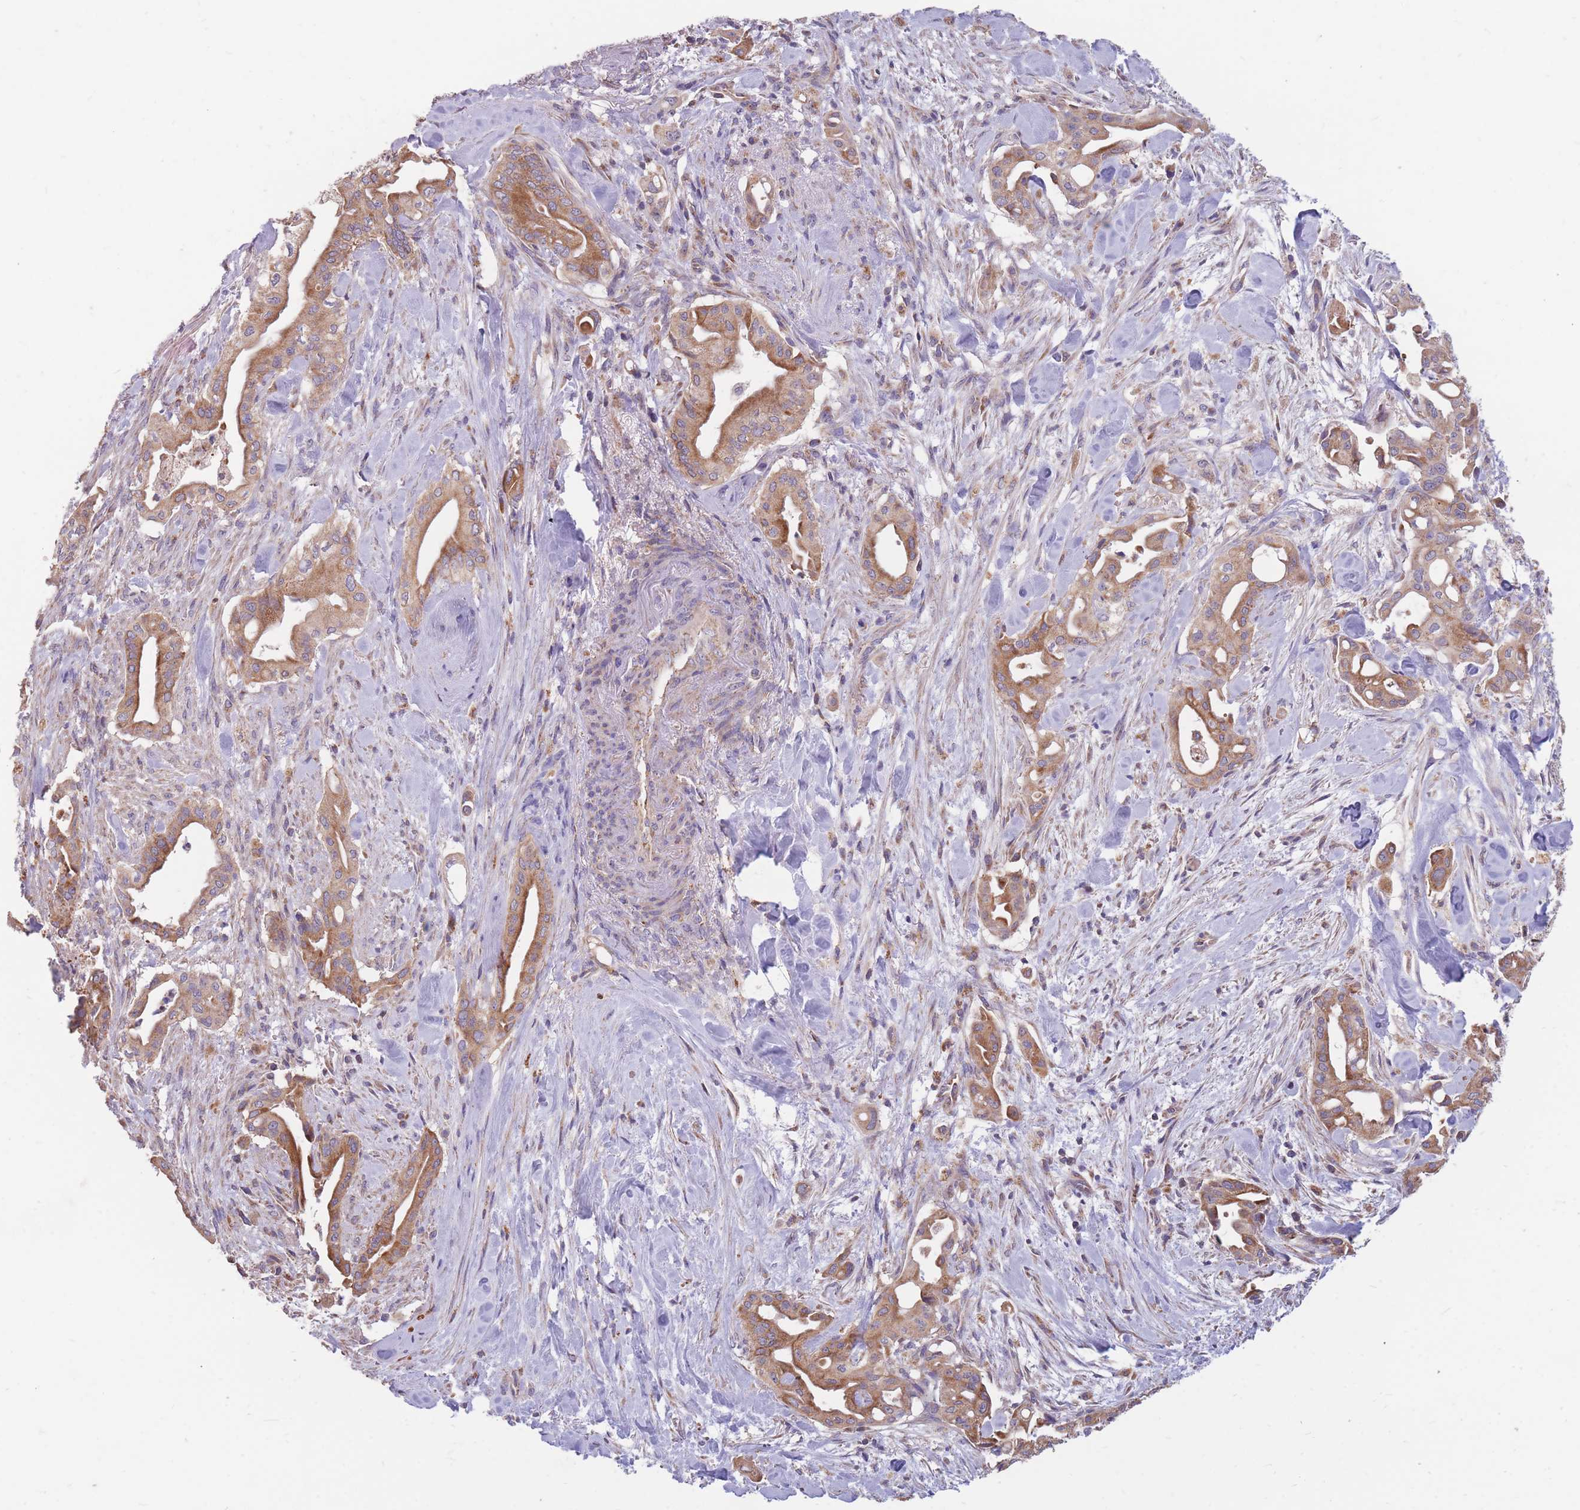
{"staining": {"intensity": "moderate", "quantity": ">75%", "location": "cytoplasmic/membranous"}, "tissue": "liver cancer", "cell_type": "Tumor cells", "image_type": "cancer", "snomed": [{"axis": "morphology", "description": "Cholangiocarcinoma"}, {"axis": "topography", "description": "Liver"}], "caption": "Immunohistochemistry (DAB (3,3'-diaminobenzidine)) staining of liver cancer demonstrates moderate cytoplasmic/membranous protein positivity in approximately >75% of tumor cells.", "gene": "PTPMT1", "patient": {"sex": "female", "age": 68}}